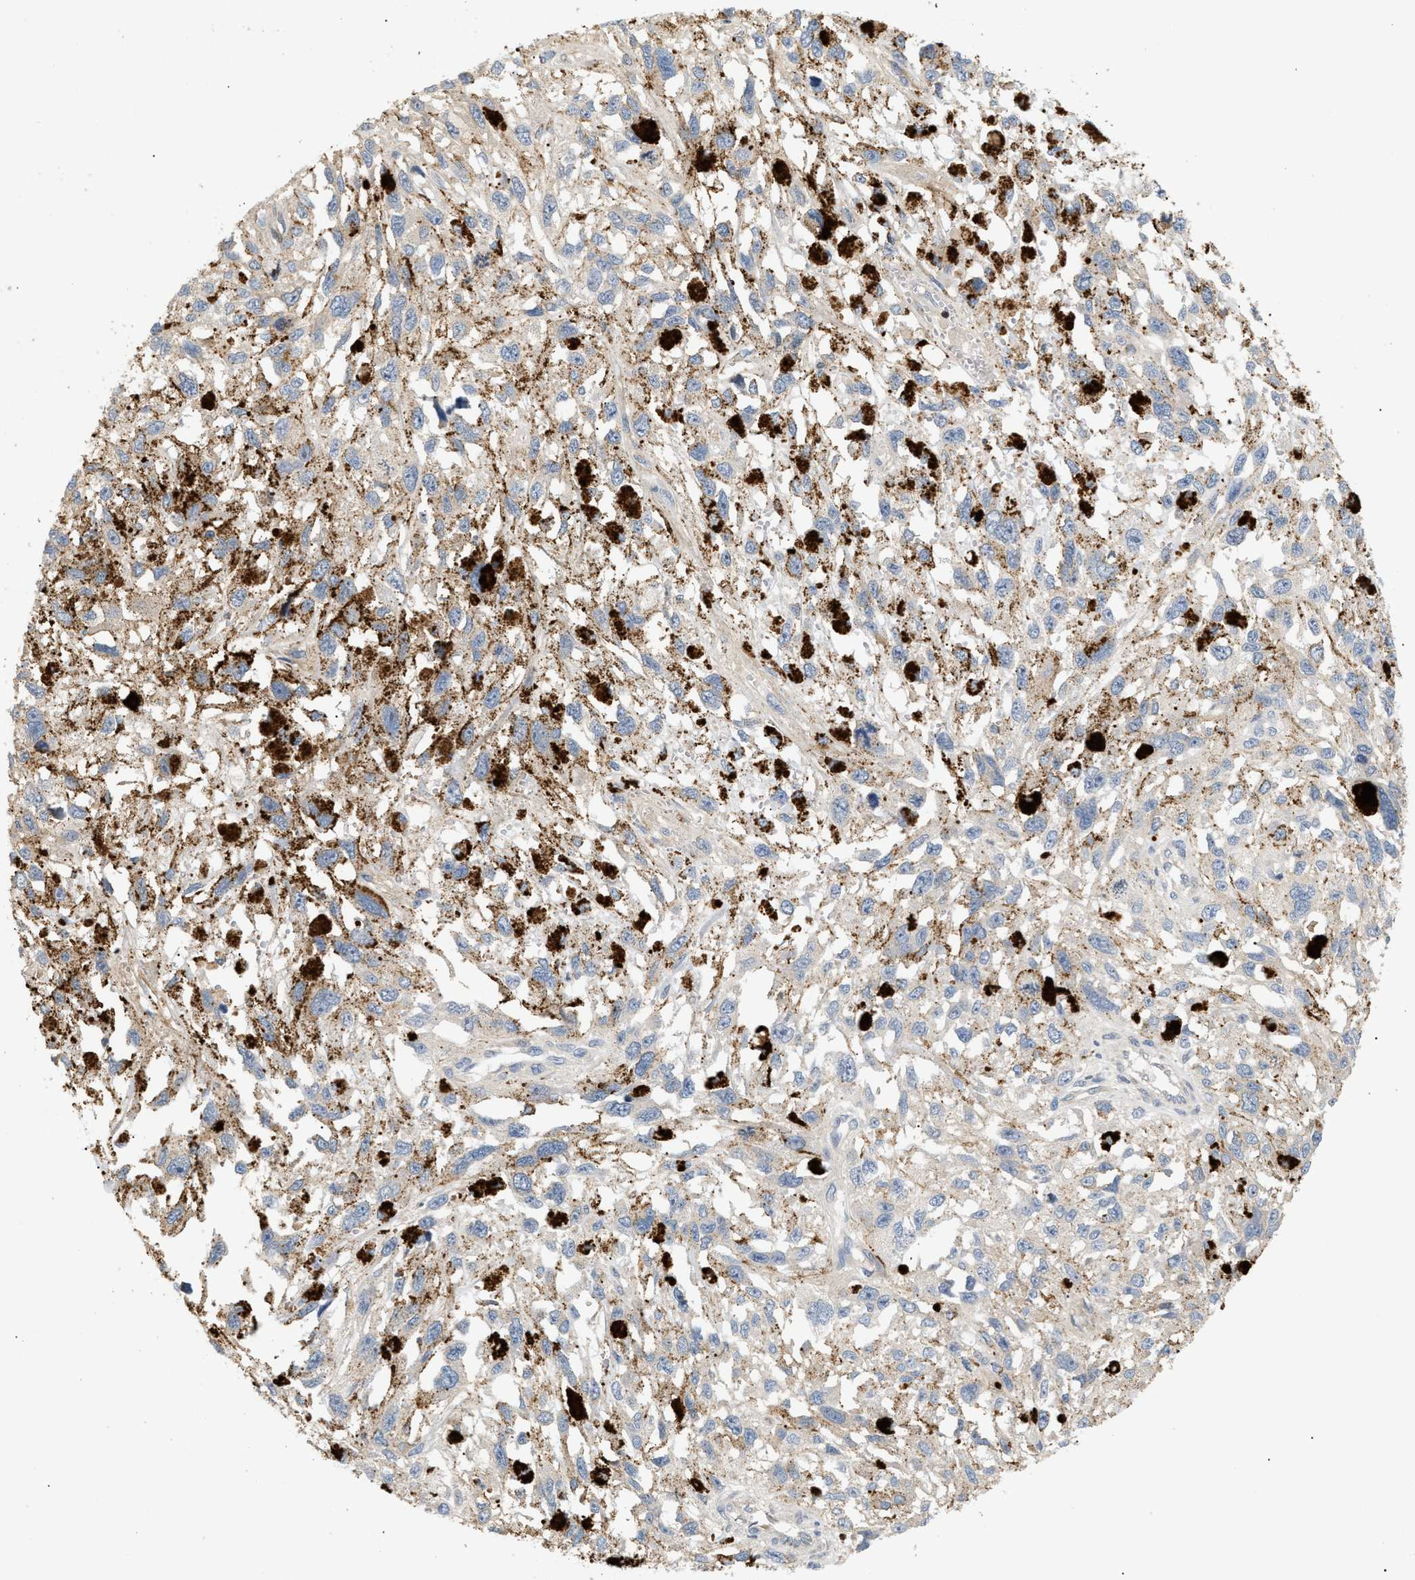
{"staining": {"intensity": "negative", "quantity": "none", "location": "none"}, "tissue": "melanoma", "cell_type": "Tumor cells", "image_type": "cancer", "snomed": [{"axis": "morphology", "description": "Malignant melanoma, Metastatic site"}, {"axis": "topography", "description": "Lymph node"}], "caption": "Immunohistochemistry image of human malignant melanoma (metastatic site) stained for a protein (brown), which reveals no staining in tumor cells.", "gene": "FARS2", "patient": {"sex": "male", "age": 59}}